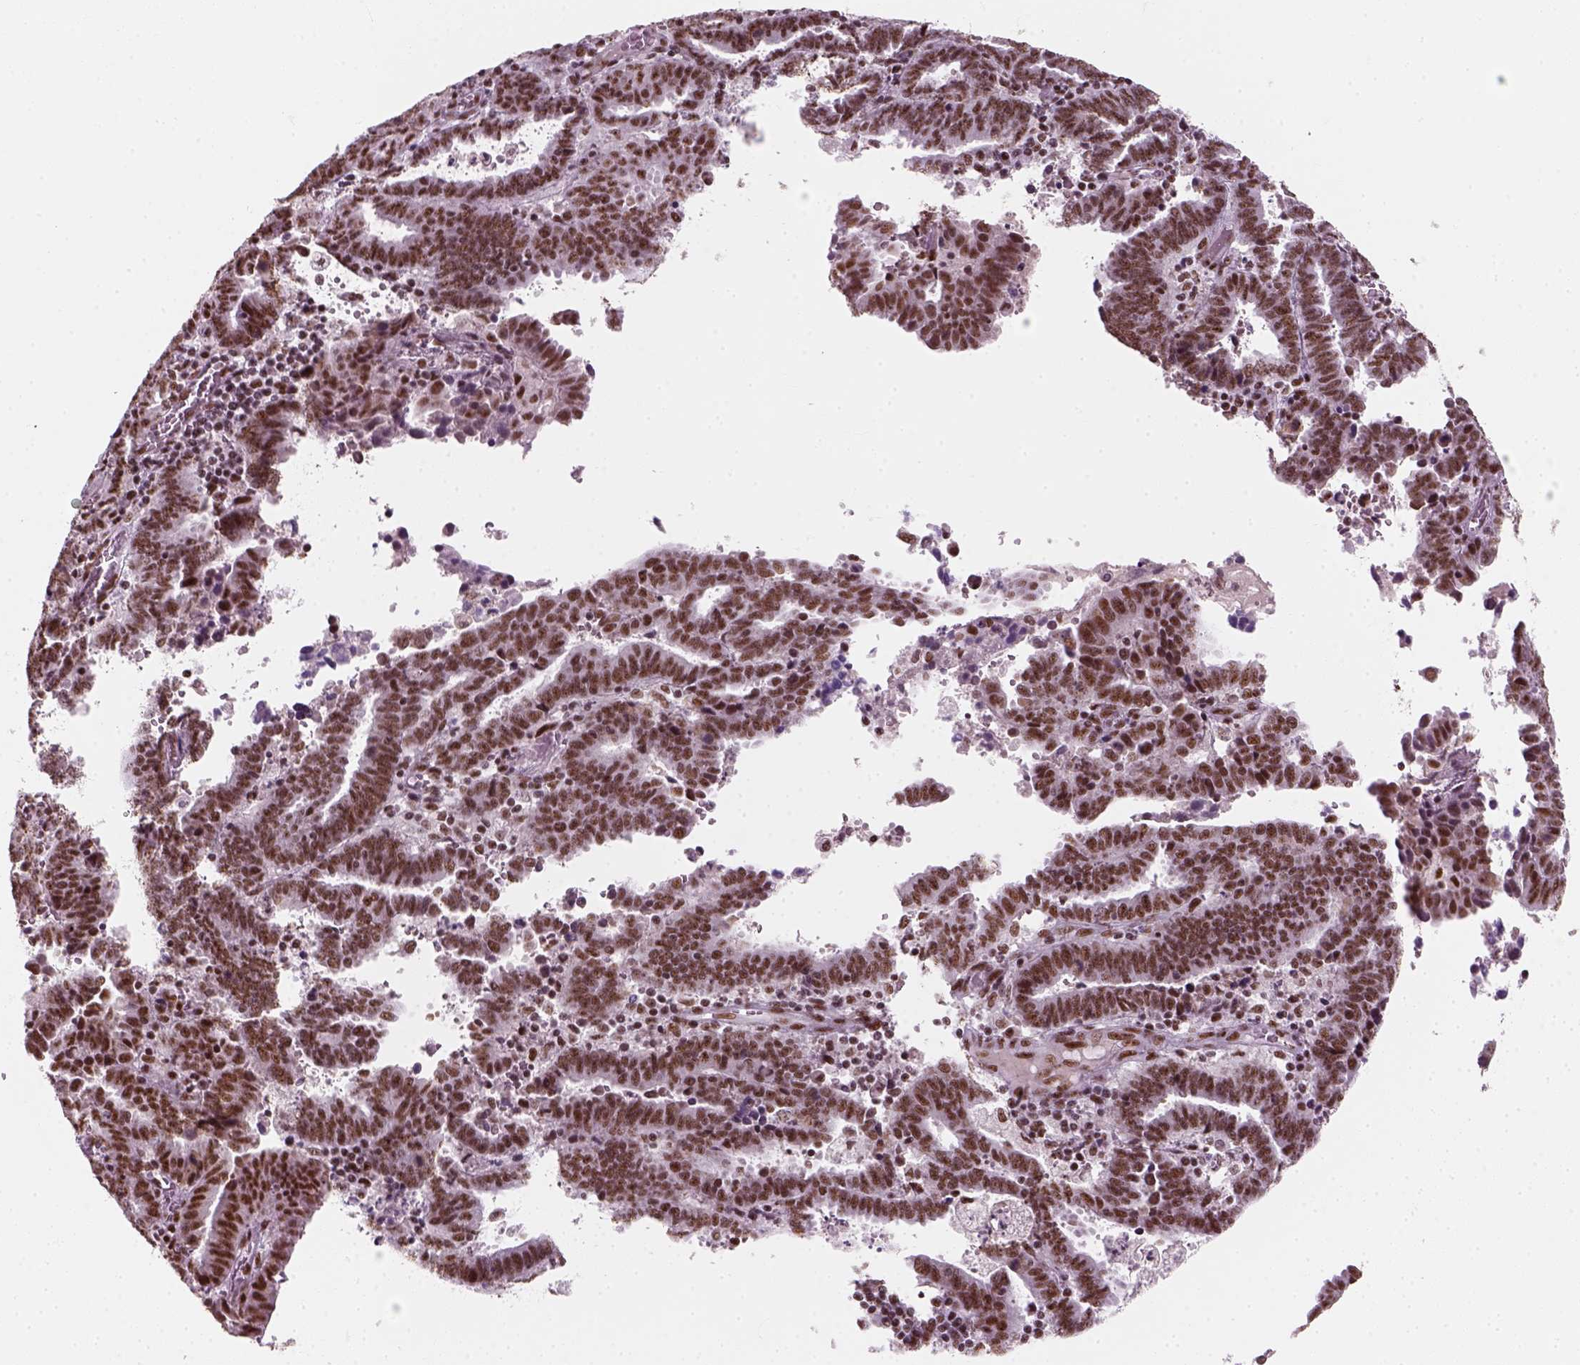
{"staining": {"intensity": "moderate", "quantity": ">75%", "location": "nuclear"}, "tissue": "endometrial cancer", "cell_type": "Tumor cells", "image_type": "cancer", "snomed": [{"axis": "morphology", "description": "Adenocarcinoma, NOS"}, {"axis": "topography", "description": "Uterus"}], "caption": "Immunohistochemical staining of human endometrial adenocarcinoma displays medium levels of moderate nuclear protein staining in about >75% of tumor cells.", "gene": "GTF2F1", "patient": {"sex": "female", "age": 83}}